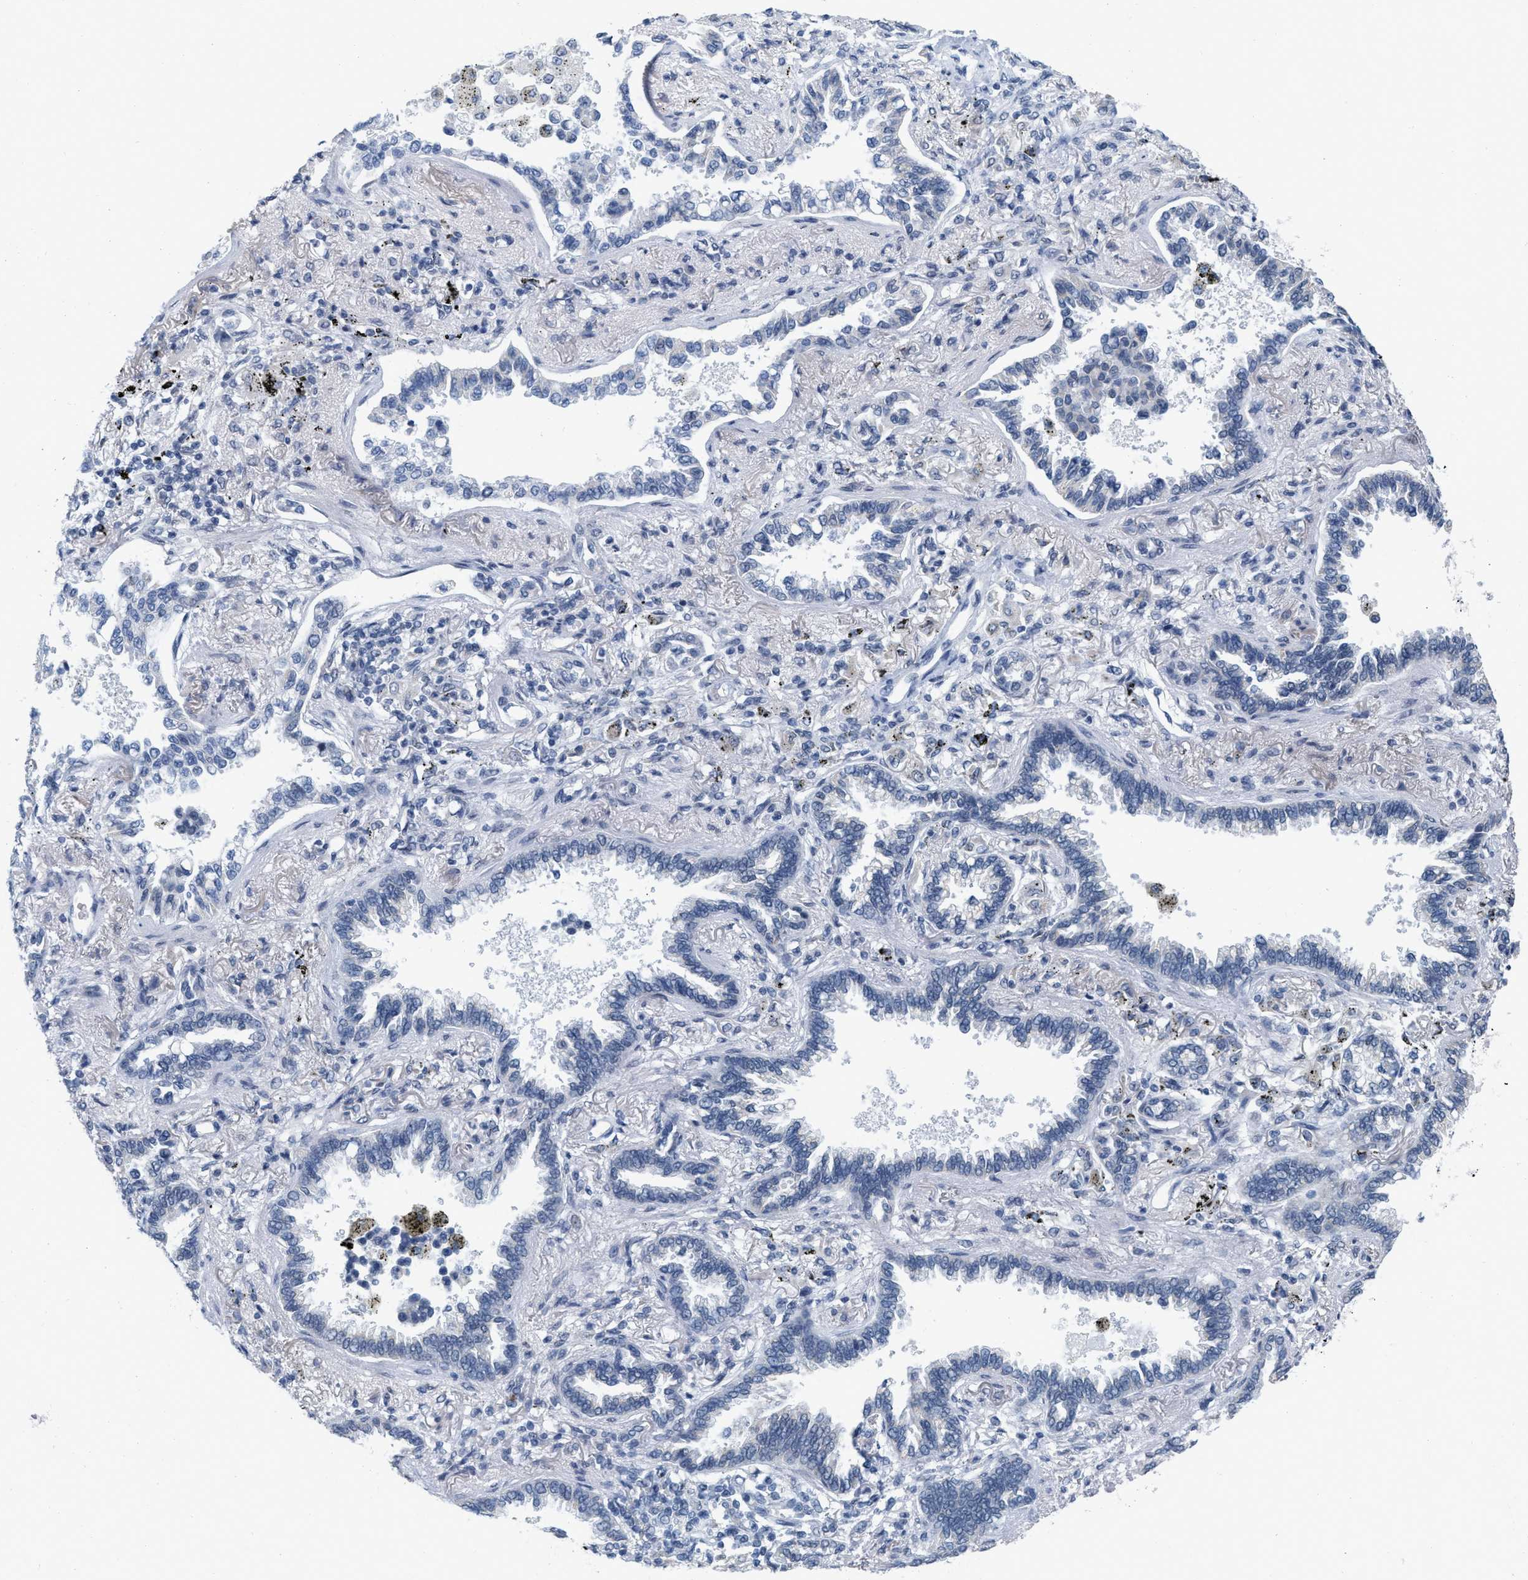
{"staining": {"intensity": "negative", "quantity": "none", "location": "none"}, "tissue": "lung cancer", "cell_type": "Tumor cells", "image_type": "cancer", "snomed": [{"axis": "morphology", "description": "Normal tissue, NOS"}, {"axis": "morphology", "description": "Adenocarcinoma, NOS"}, {"axis": "topography", "description": "Lung"}], "caption": "Lung cancer was stained to show a protein in brown. There is no significant staining in tumor cells. (DAB immunohistochemistry with hematoxylin counter stain).", "gene": "XIRP1", "patient": {"sex": "male", "age": 59}}